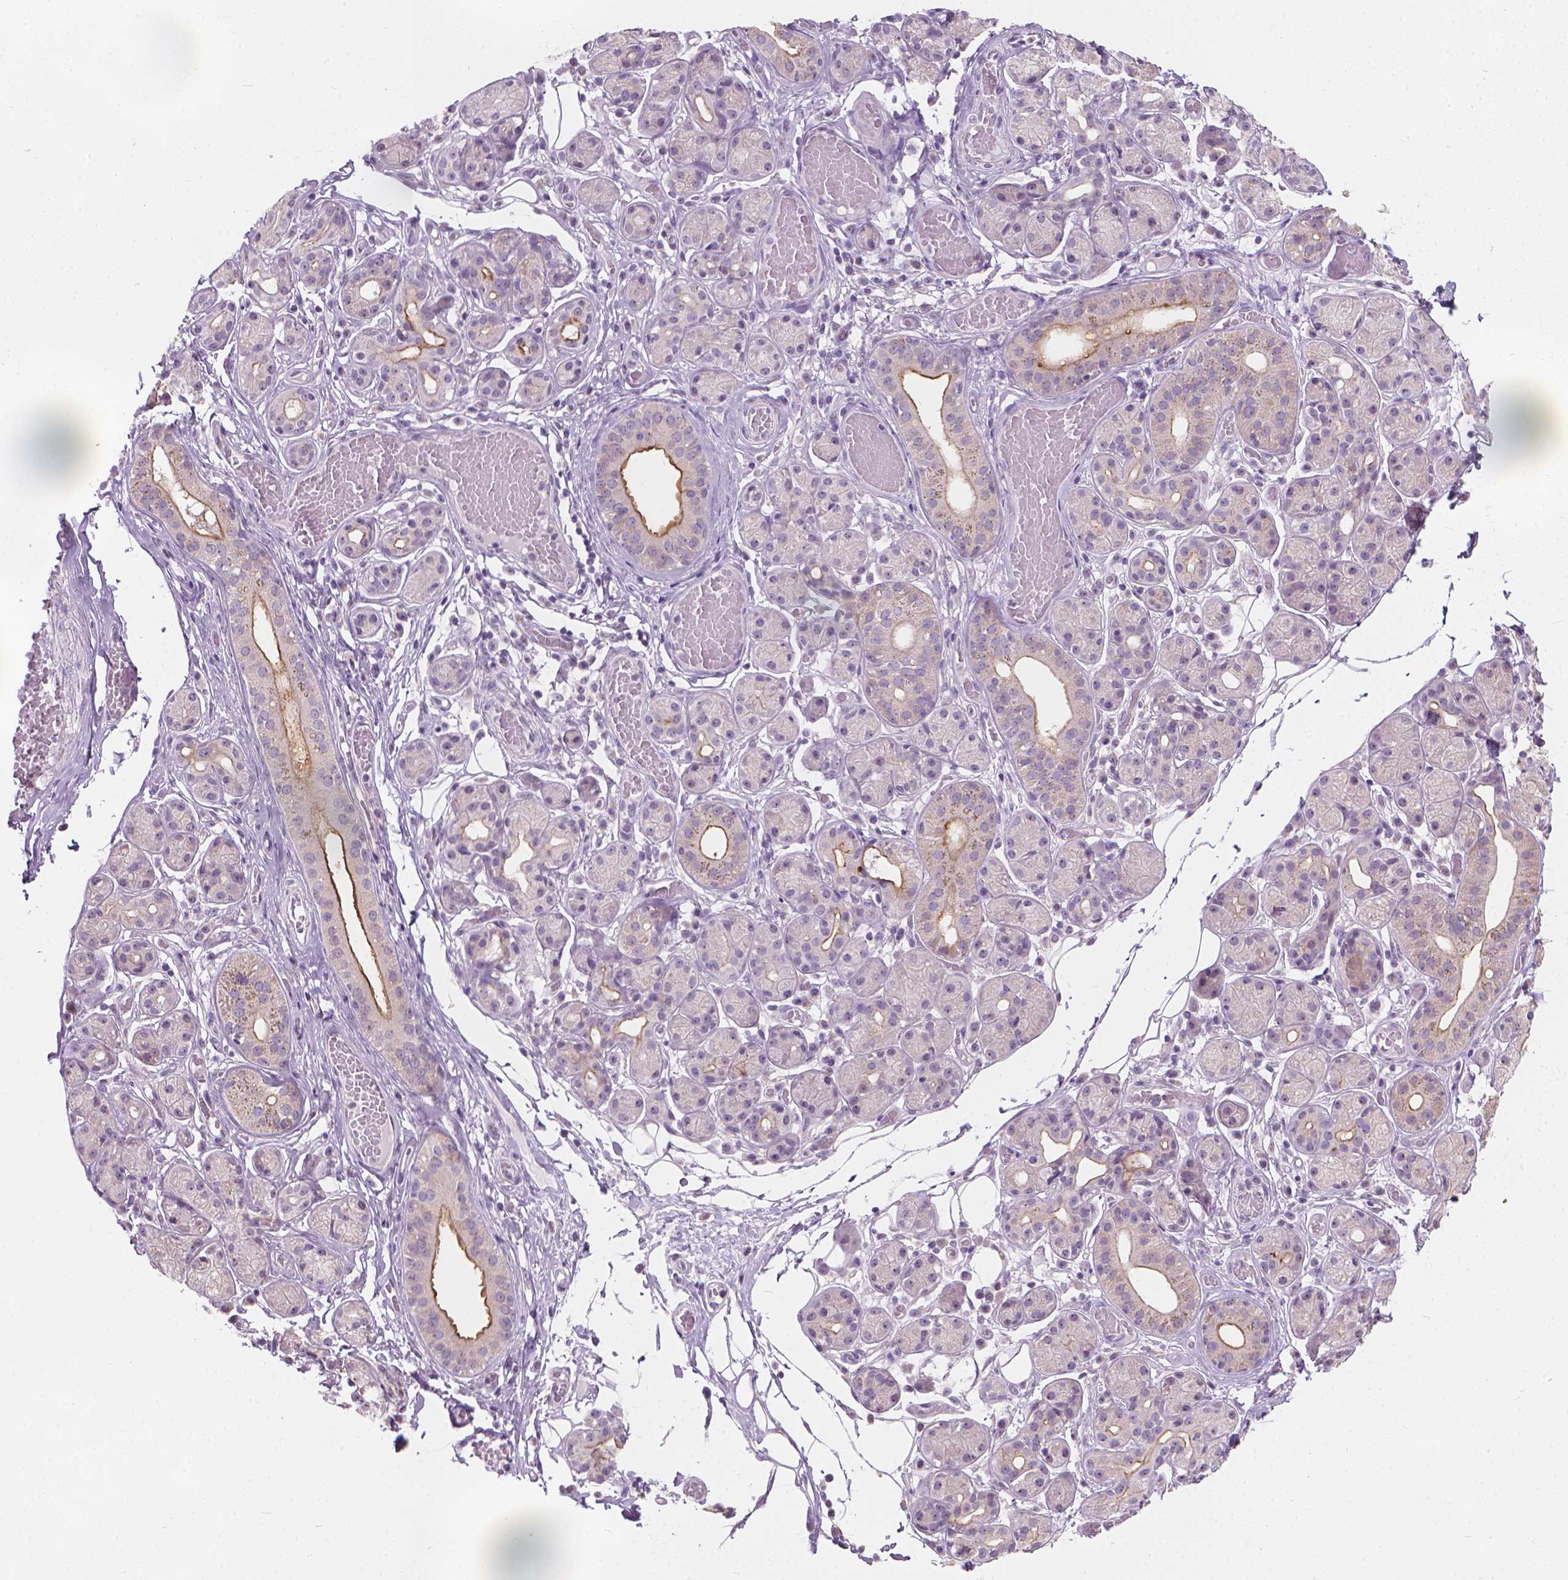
{"staining": {"intensity": "moderate", "quantity": "<25%", "location": "cytoplasmic/membranous"}, "tissue": "salivary gland", "cell_type": "Glandular cells", "image_type": "normal", "snomed": [{"axis": "morphology", "description": "Normal tissue, NOS"}, {"axis": "topography", "description": "Salivary gland"}, {"axis": "topography", "description": "Peripheral nerve tissue"}], "caption": "The immunohistochemical stain shows moderate cytoplasmic/membranous expression in glandular cells of benign salivary gland.", "gene": "GPRC5A", "patient": {"sex": "male", "age": 71}}